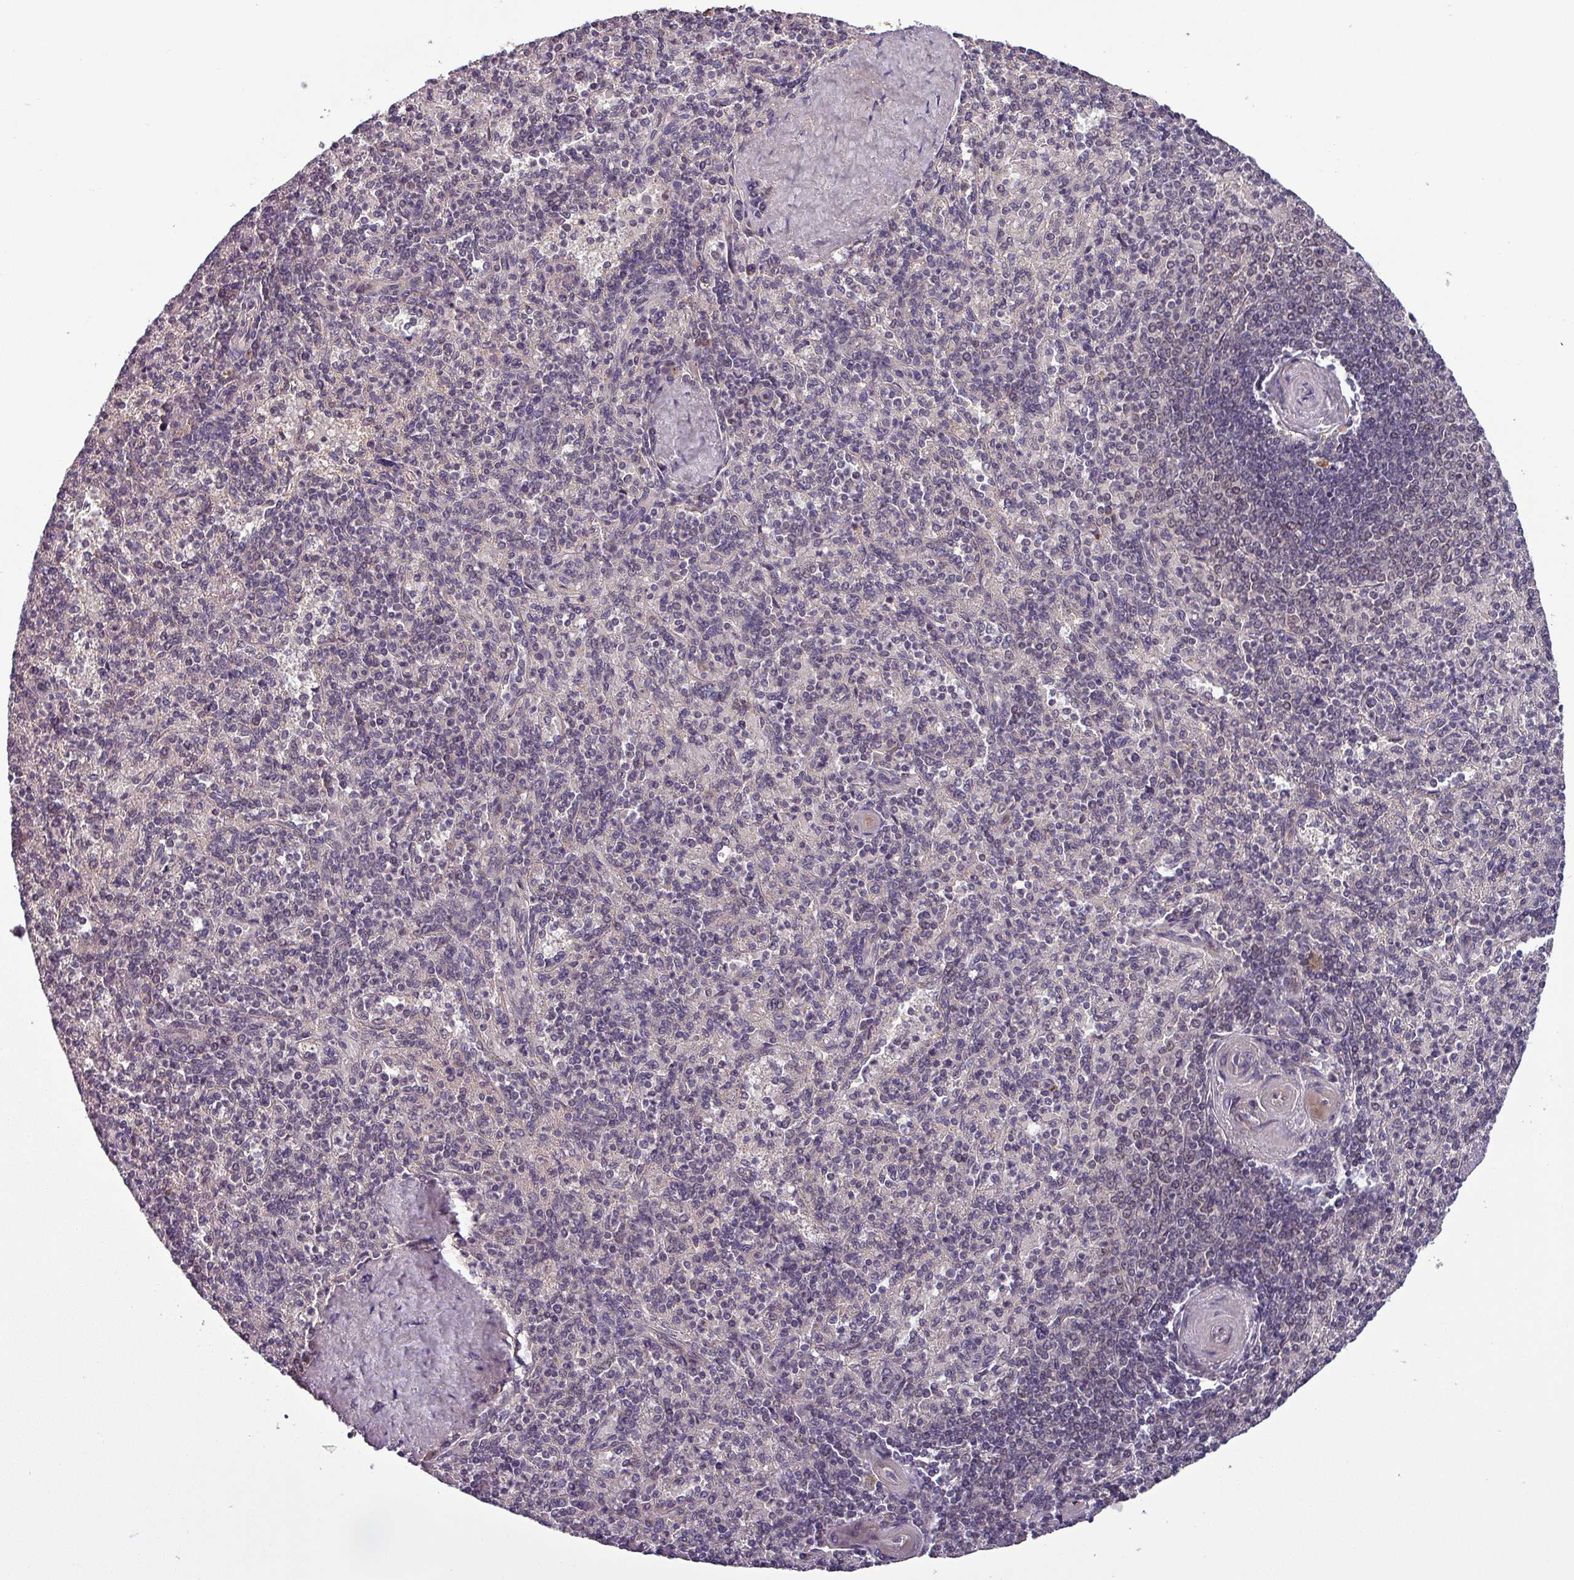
{"staining": {"intensity": "weak", "quantity": "<25%", "location": "cytoplasmic/membranous"}, "tissue": "spleen", "cell_type": "Cells in red pulp", "image_type": "normal", "snomed": [{"axis": "morphology", "description": "Normal tissue, NOS"}, {"axis": "topography", "description": "Spleen"}], "caption": "Cells in red pulp show no significant staining in normal spleen. (Stains: DAB IHC with hematoxylin counter stain, Microscopy: brightfield microscopy at high magnification).", "gene": "PUS1", "patient": {"sex": "male", "age": 82}}